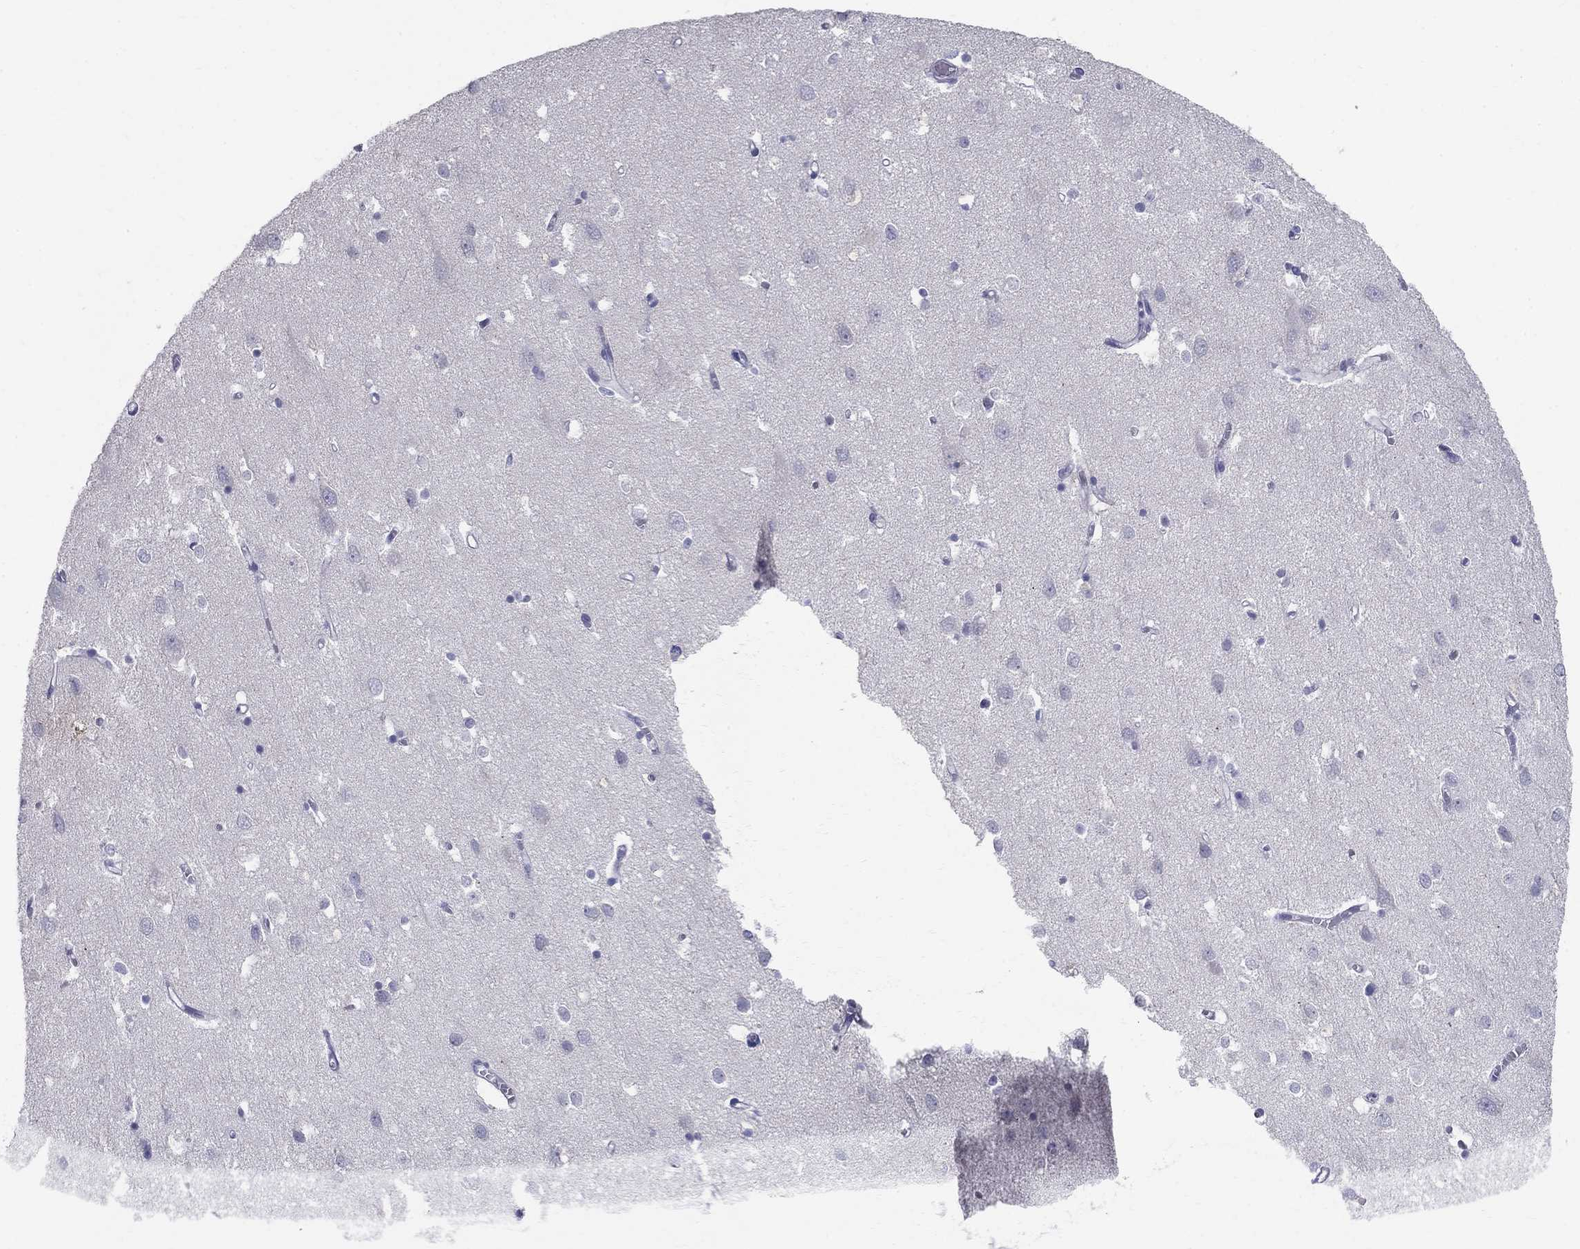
{"staining": {"intensity": "negative", "quantity": "none", "location": "none"}, "tissue": "cerebral cortex", "cell_type": "Endothelial cells", "image_type": "normal", "snomed": [{"axis": "morphology", "description": "Normal tissue, NOS"}, {"axis": "topography", "description": "Cerebral cortex"}], "caption": "Micrograph shows no protein expression in endothelial cells of benign cerebral cortex. (DAB (3,3'-diaminobenzidine) immunohistochemistry, high magnification).", "gene": "TP53TG5", "patient": {"sex": "male", "age": 70}}